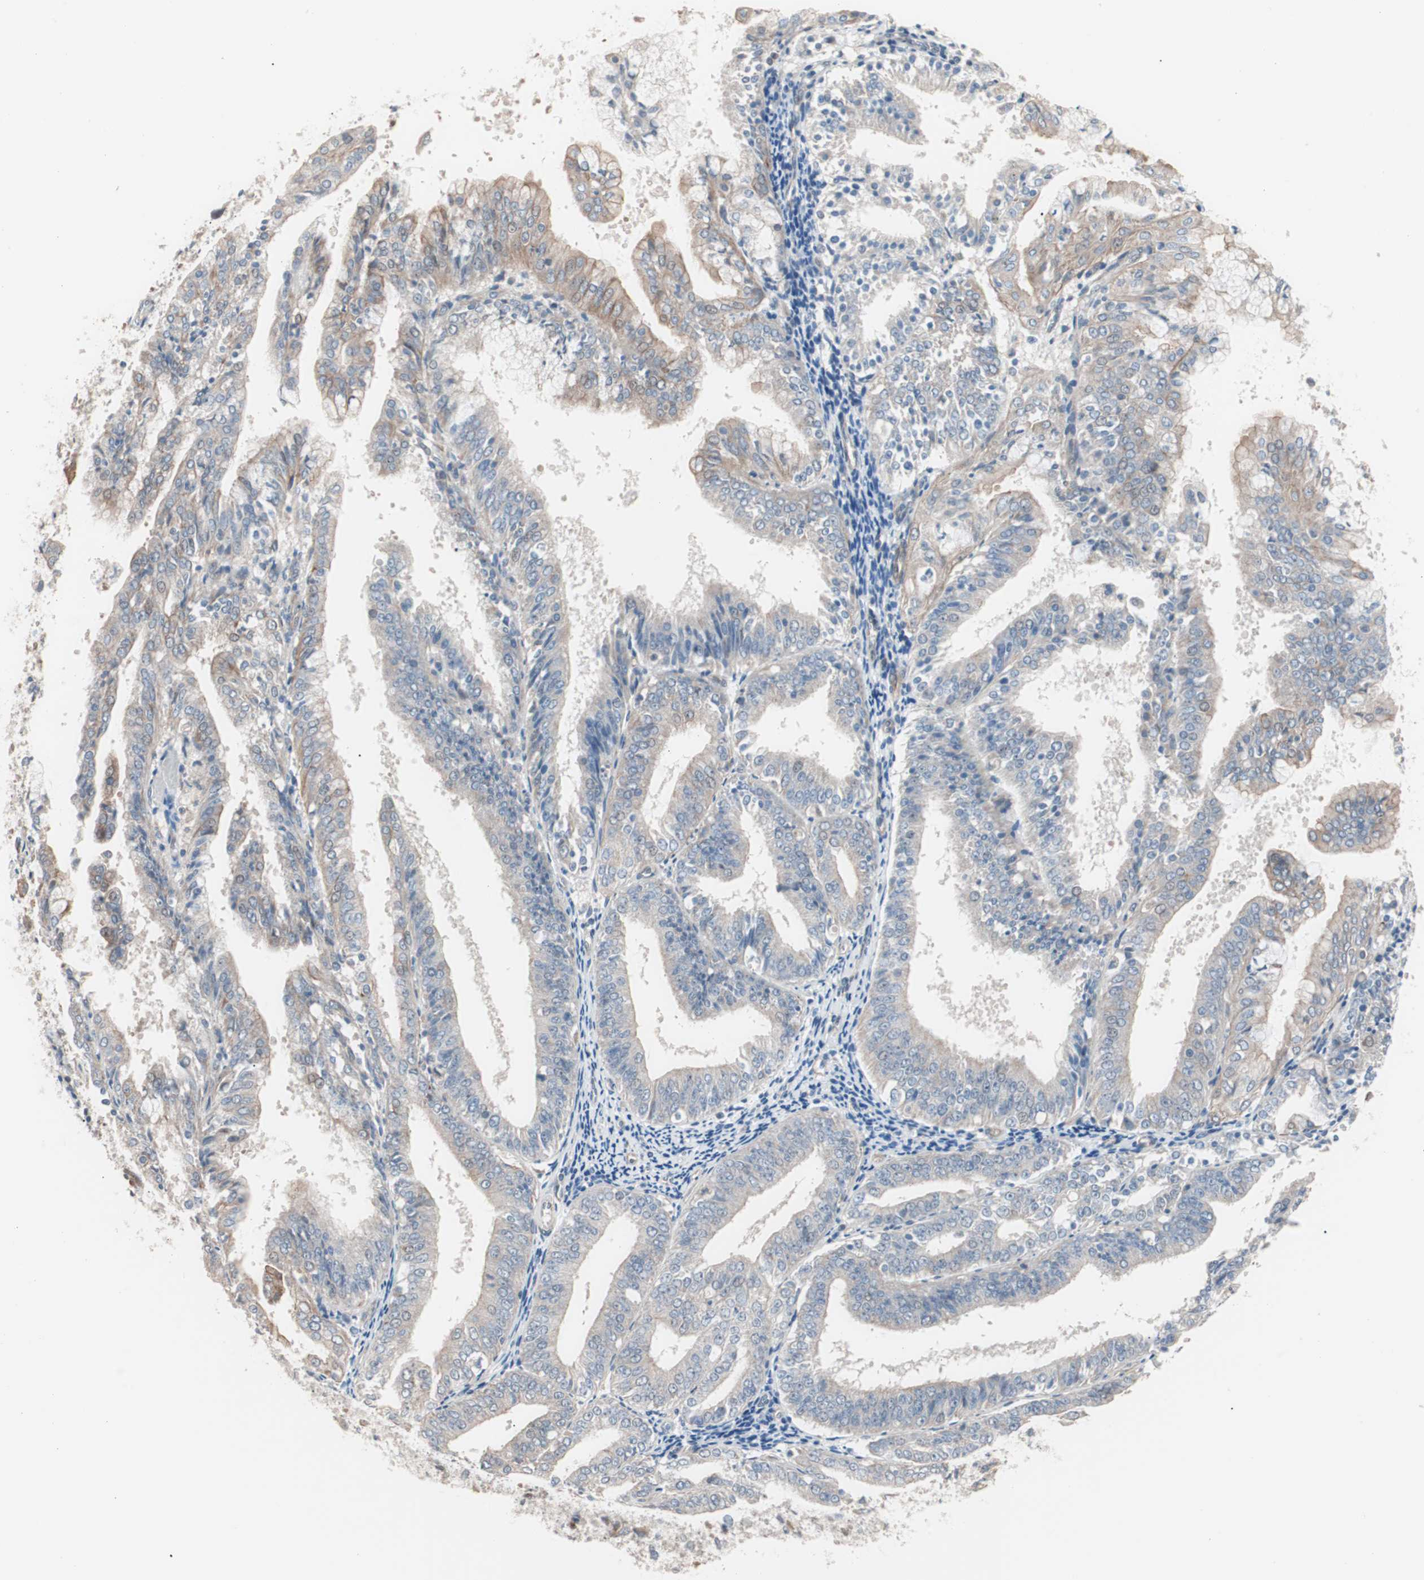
{"staining": {"intensity": "weak", "quantity": "<25%", "location": "cytoplasmic/membranous"}, "tissue": "endometrial cancer", "cell_type": "Tumor cells", "image_type": "cancer", "snomed": [{"axis": "morphology", "description": "Adenocarcinoma, NOS"}, {"axis": "topography", "description": "Endometrium"}], "caption": "DAB (3,3'-diaminobenzidine) immunohistochemical staining of endometrial cancer exhibits no significant expression in tumor cells. The staining was performed using DAB to visualize the protein expression in brown, while the nuclei were stained in blue with hematoxylin (Magnification: 20x).", "gene": "SMG1", "patient": {"sex": "female", "age": 63}}